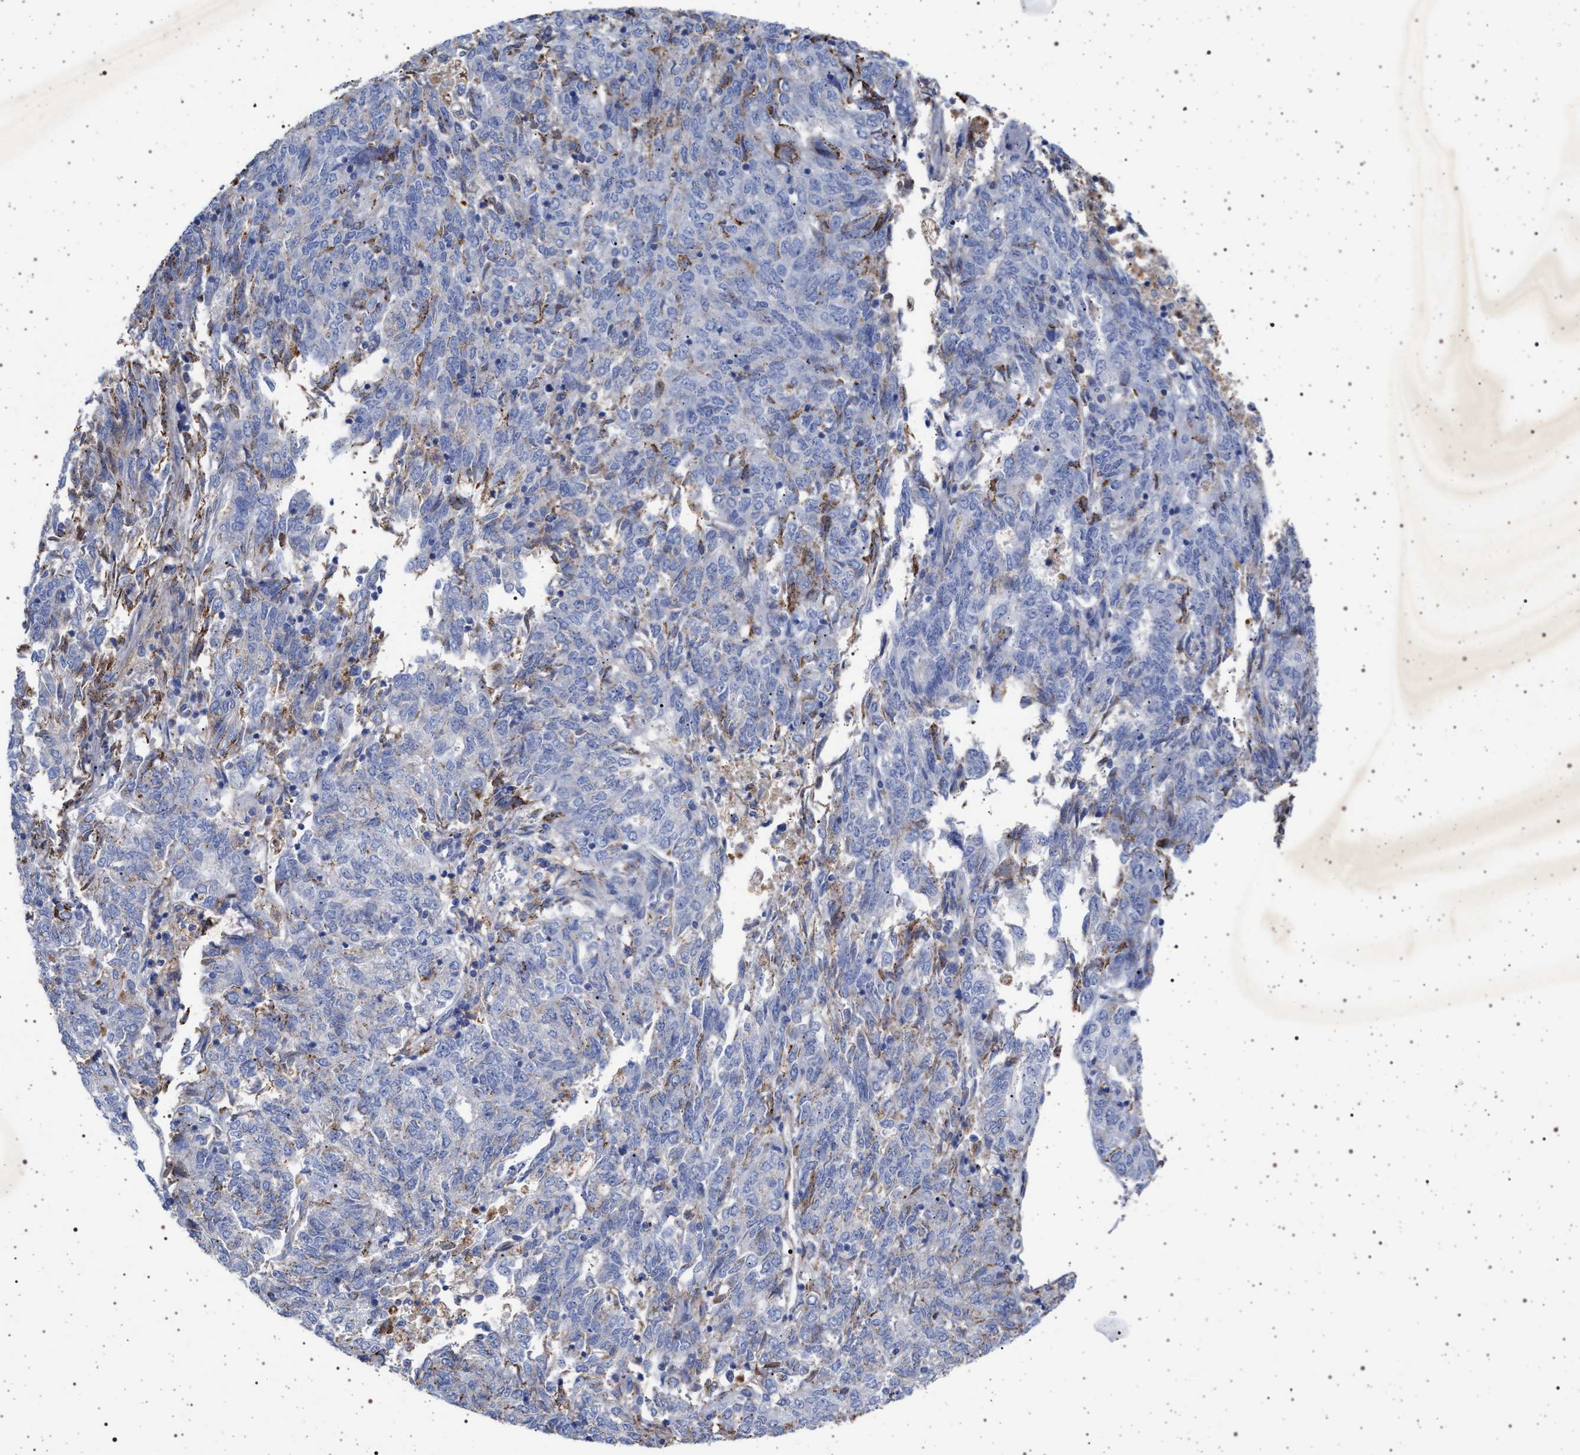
{"staining": {"intensity": "negative", "quantity": "none", "location": "none"}, "tissue": "endometrial cancer", "cell_type": "Tumor cells", "image_type": "cancer", "snomed": [{"axis": "morphology", "description": "Adenocarcinoma, NOS"}, {"axis": "topography", "description": "Endometrium"}], "caption": "An immunohistochemistry (IHC) image of endometrial cancer is shown. There is no staining in tumor cells of endometrial cancer. Nuclei are stained in blue.", "gene": "PLG", "patient": {"sex": "female", "age": 80}}